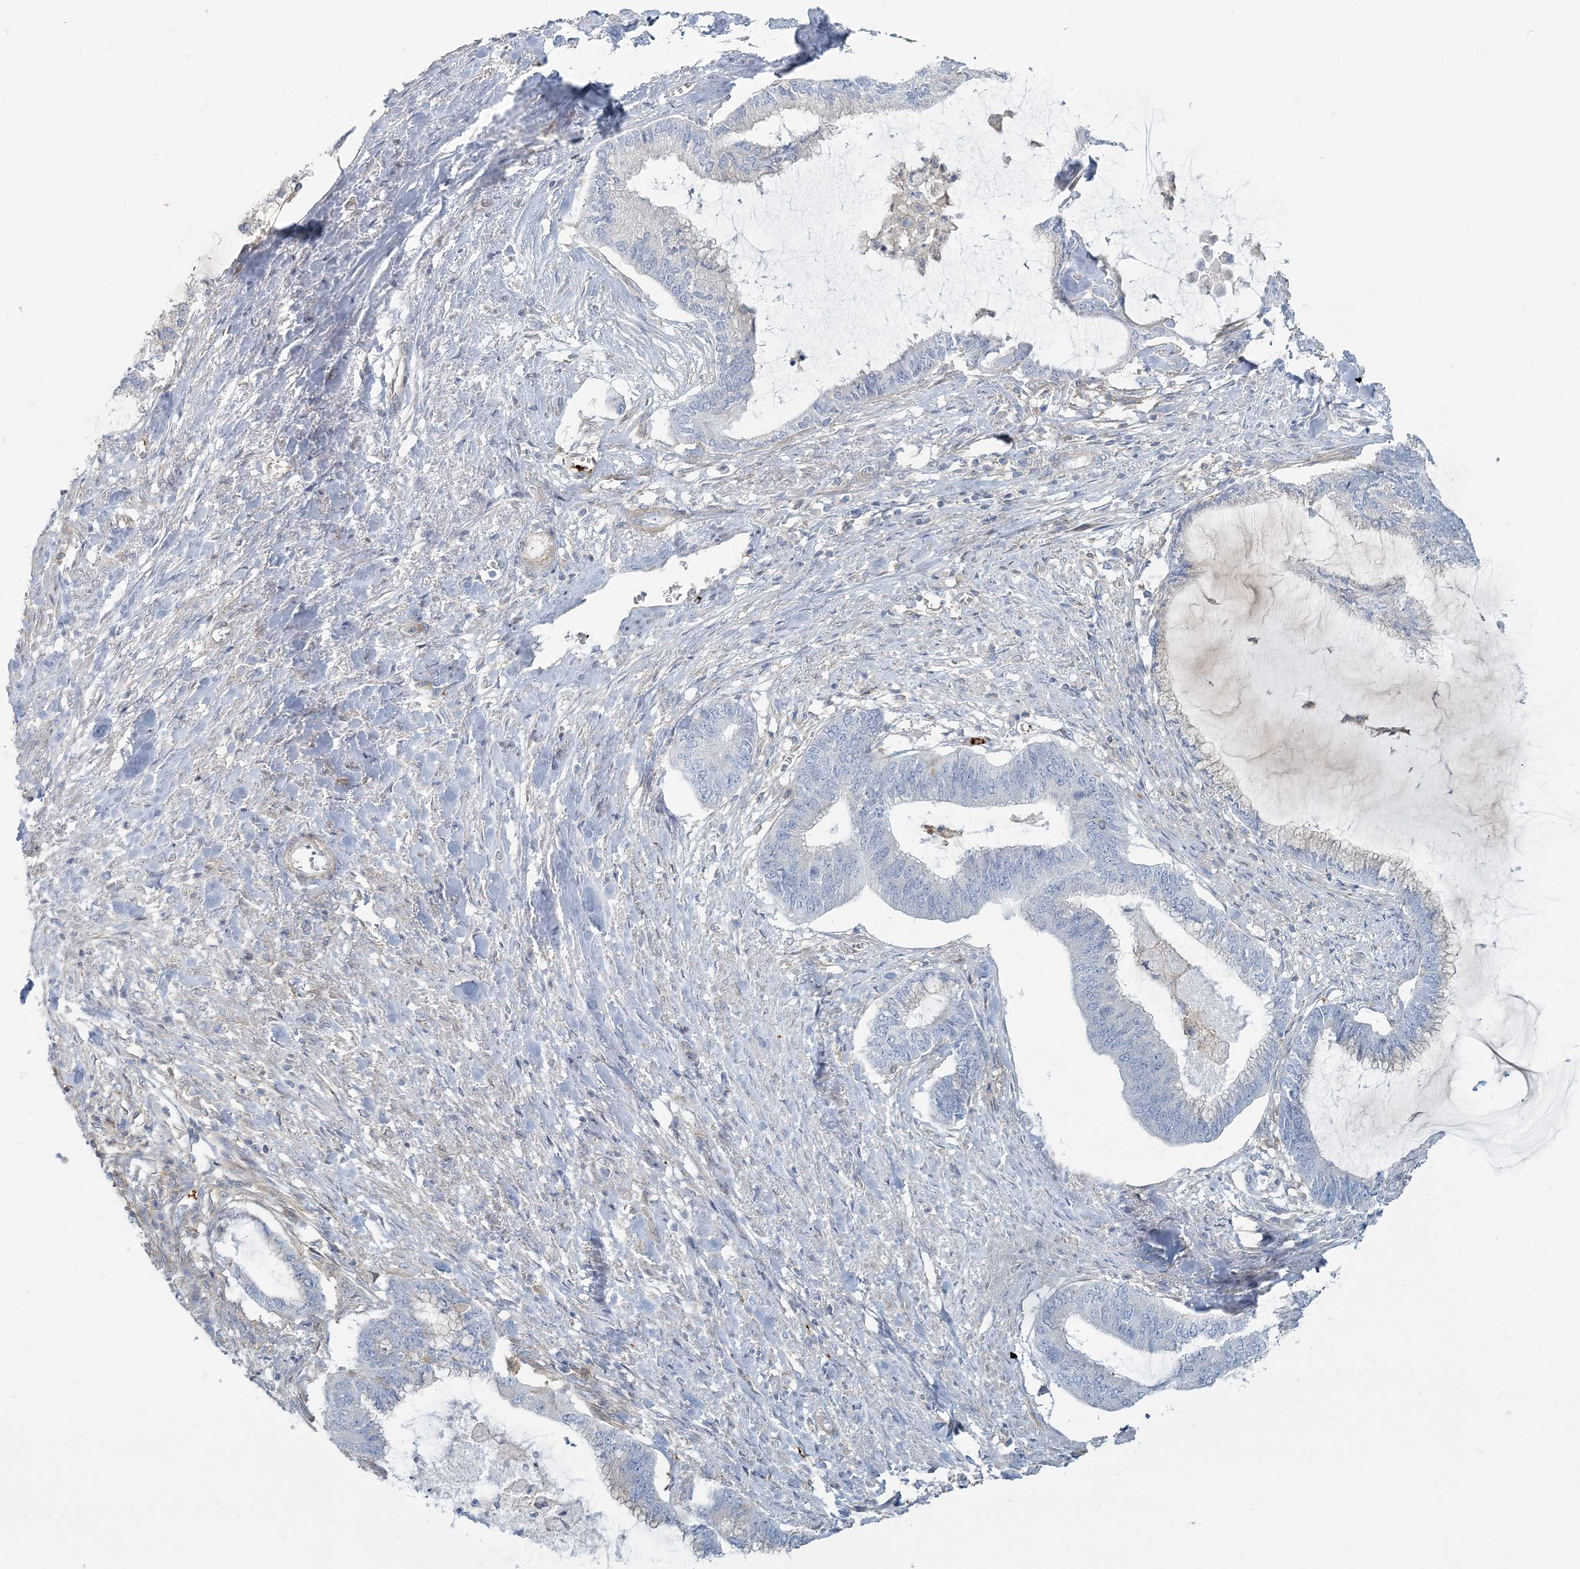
{"staining": {"intensity": "negative", "quantity": "none", "location": "none"}, "tissue": "endometrial cancer", "cell_type": "Tumor cells", "image_type": "cancer", "snomed": [{"axis": "morphology", "description": "Adenocarcinoma, NOS"}, {"axis": "topography", "description": "Endometrium"}], "caption": "DAB (3,3'-diaminobenzidine) immunohistochemical staining of endometrial cancer displays no significant expression in tumor cells. (DAB immunohistochemistry with hematoxylin counter stain).", "gene": "CUEDC2", "patient": {"sex": "female", "age": 86}}